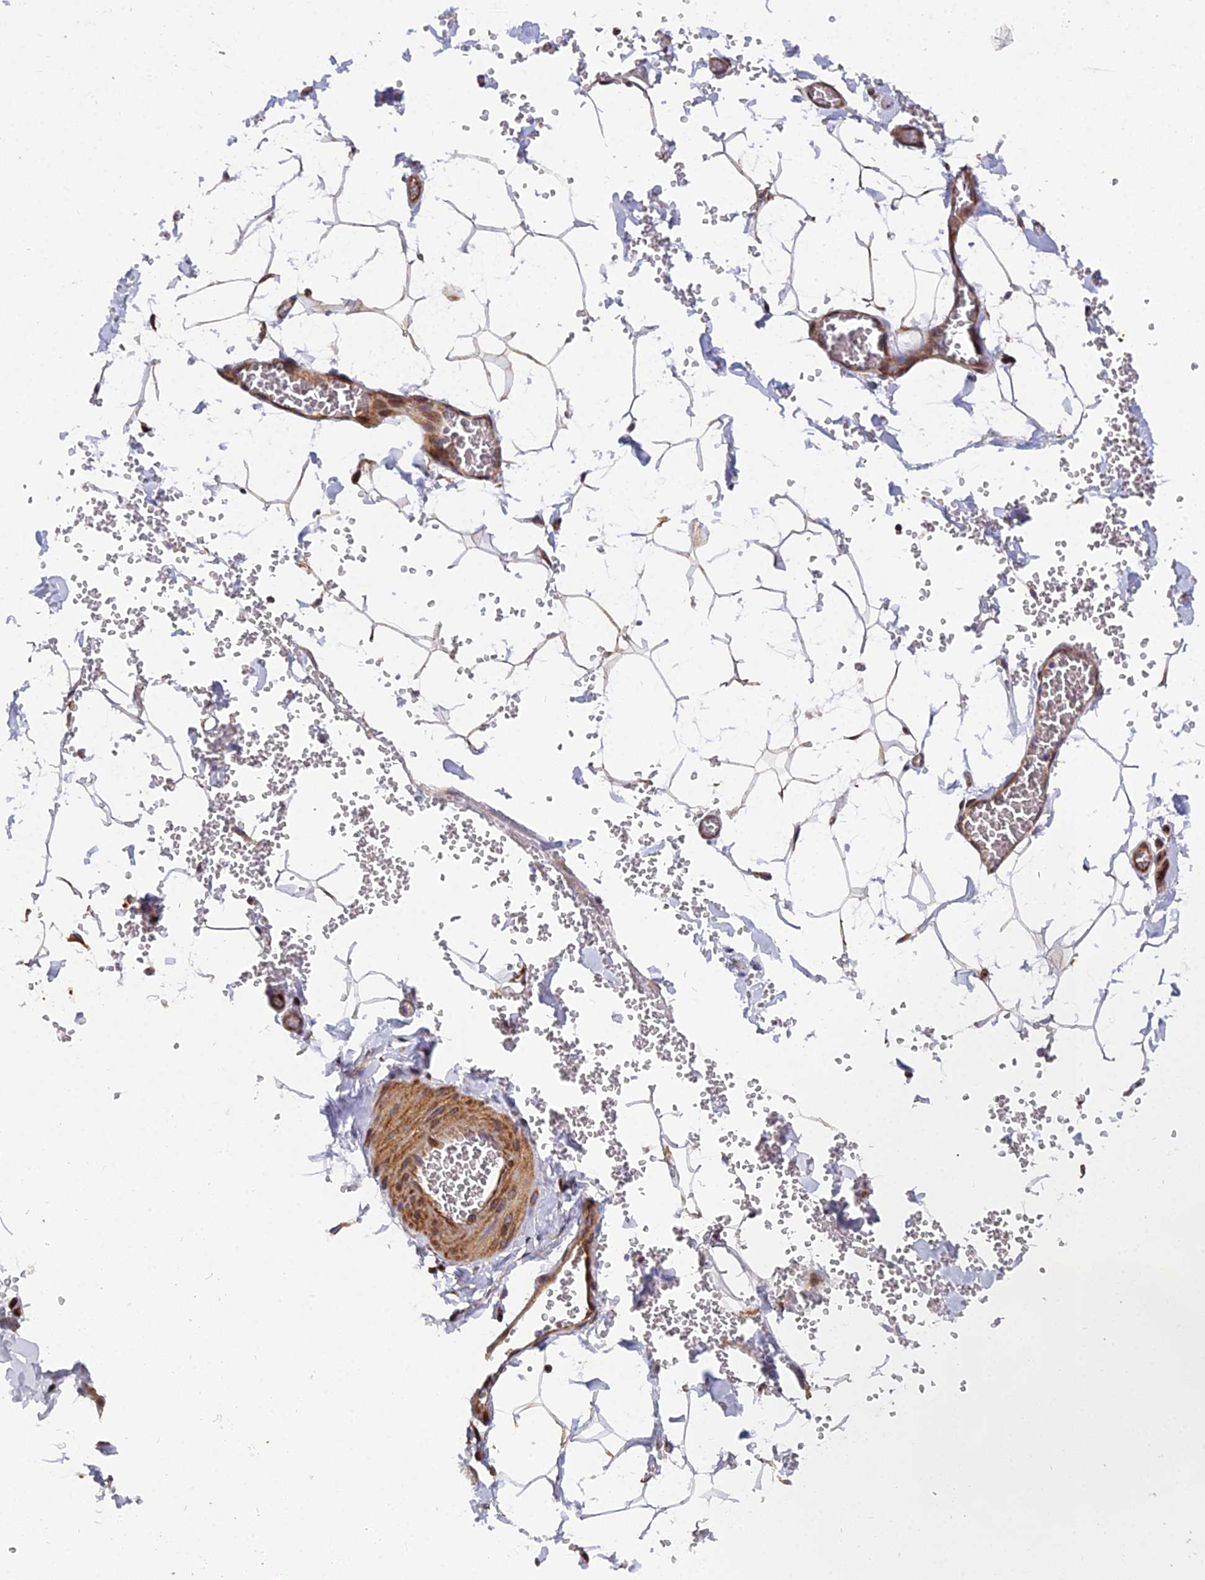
{"staining": {"intensity": "weak", "quantity": ">75%", "location": "cytoplasmic/membranous"}, "tissue": "adipose tissue", "cell_type": "Adipocytes", "image_type": "normal", "snomed": [{"axis": "morphology", "description": "Normal tissue, NOS"}, {"axis": "topography", "description": "Gallbladder"}, {"axis": "topography", "description": "Peripheral nerve tissue"}], "caption": "A brown stain highlights weak cytoplasmic/membranous positivity of a protein in adipocytes of benign adipose tissue.", "gene": "RAB28", "patient": {"sex": "male", "age": 38}}